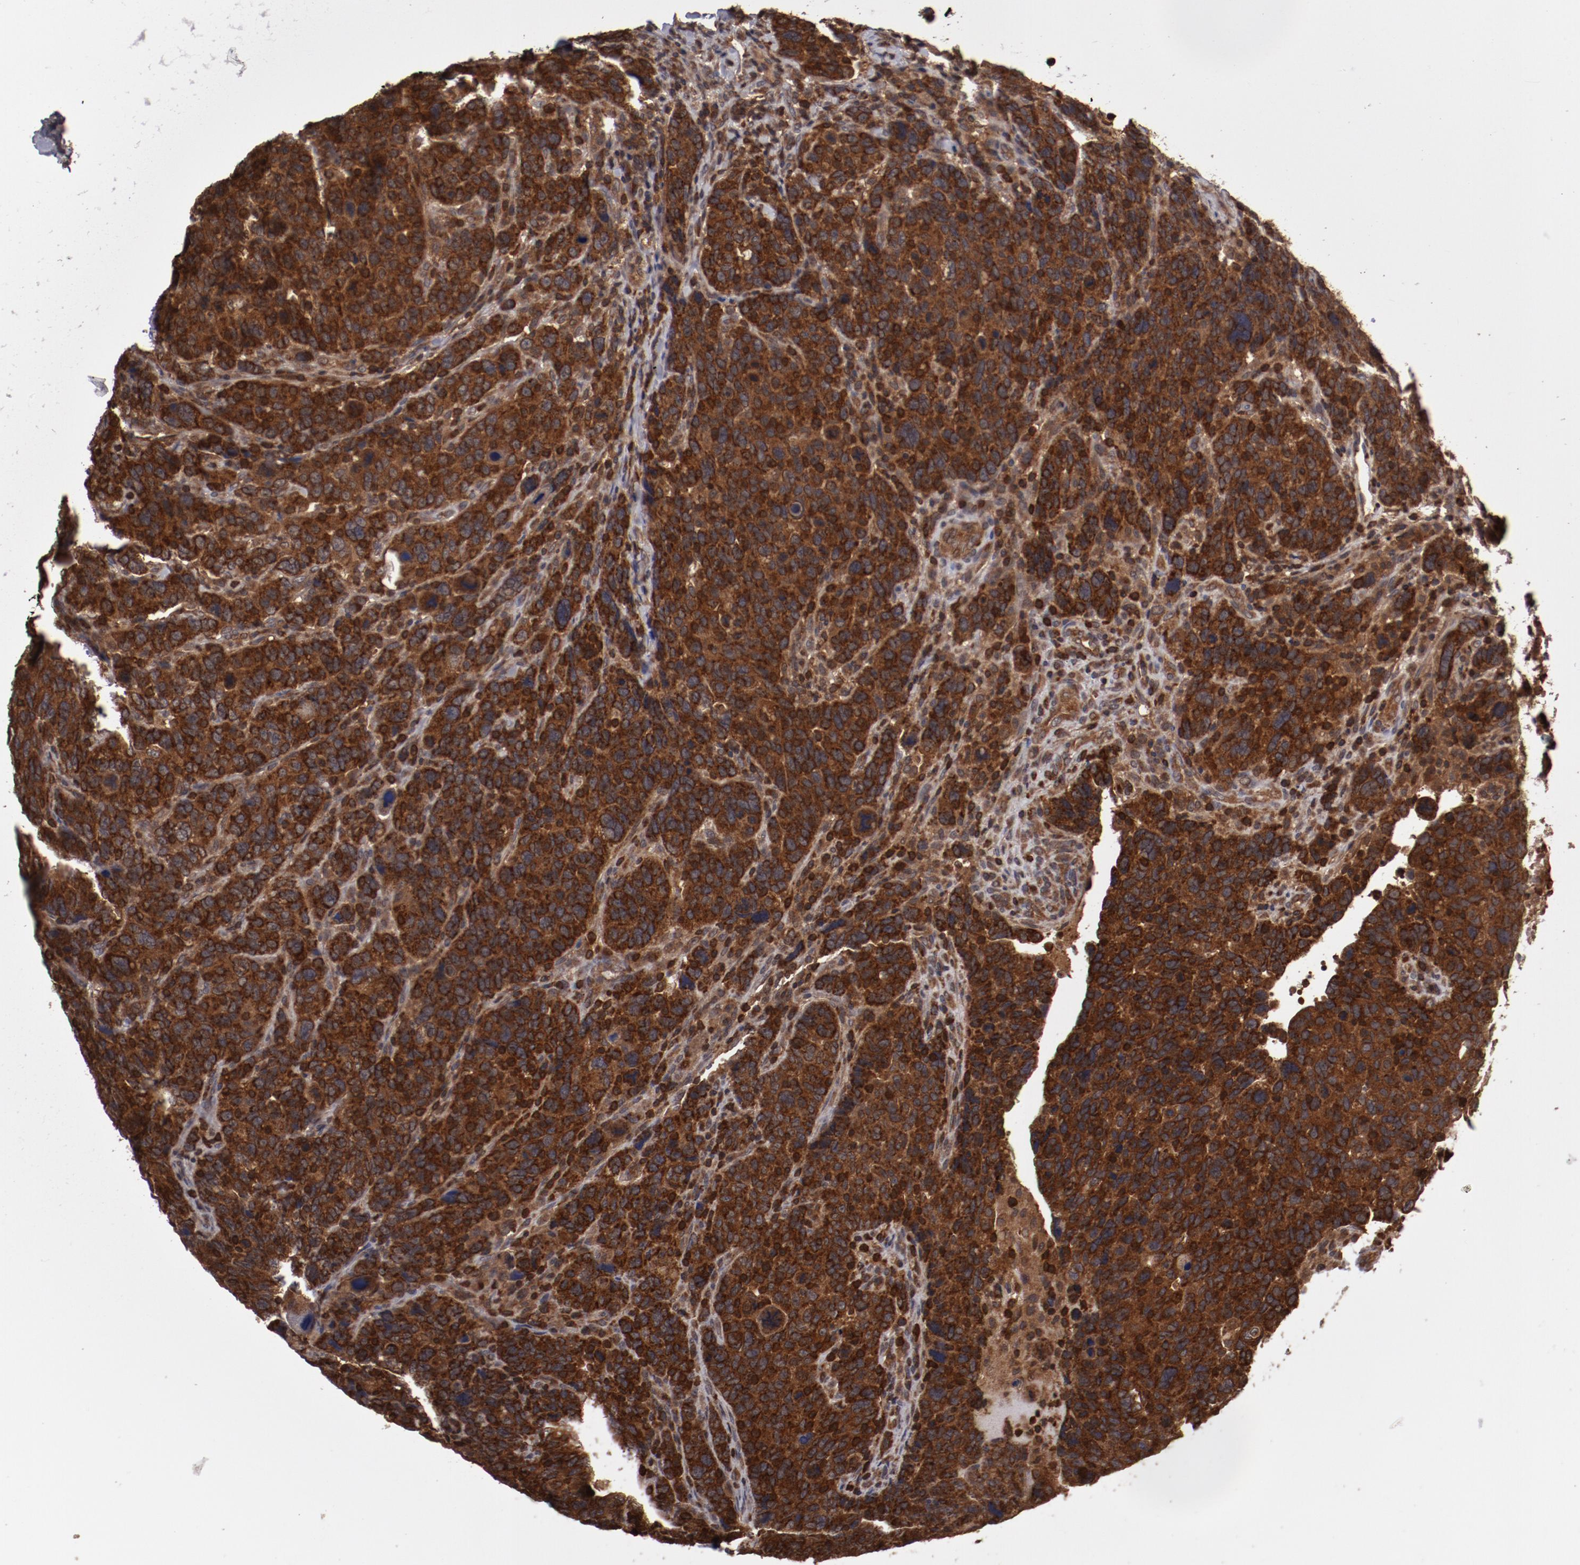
{"staining": {"intensity": "strong", "quantity": ">75%", "location": "cytoplasmic/membranous"}, "tissue": "breast cancer", "cell_type": "Tumor cells", "image_type": "cancer", "snomed": [{"axis": "morphology", "description": "Duct carcinoma"}, {"axis": "topography", "description": "Breast"}], "caption": "Brown immunohistochemical staining in human breast cancer exhibits strong cytoplasmic/membranous positivity in approximately >75% of tumor cells.", "gene": "RPS6KA6", "patient": {"sex": "female", "age": 37}}